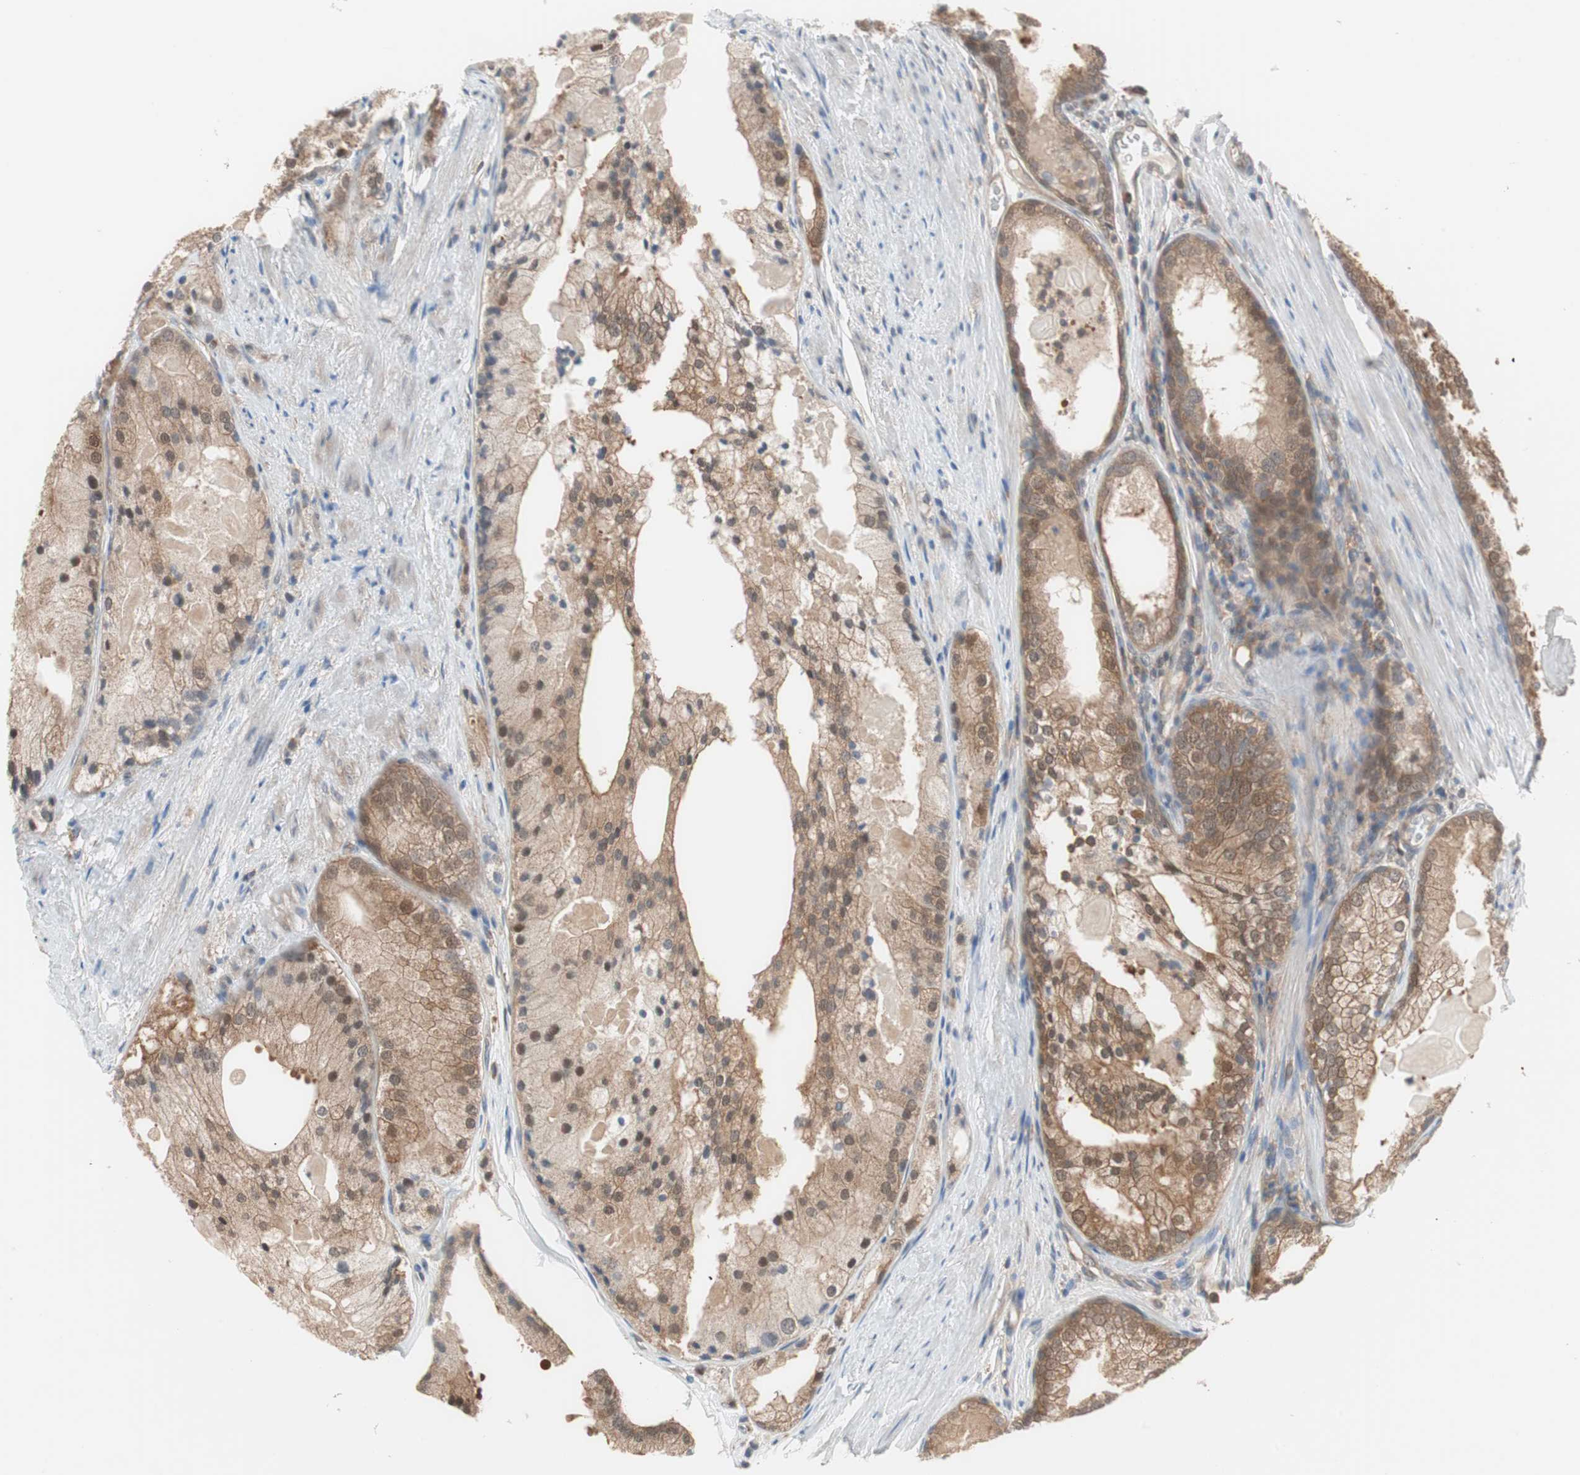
{"staining": {"intensity": "moderate", "quantity": ">75%", "location": "cytoplasmic/membranous"}, "tissue": "prostate cancer", "cell_type": "Tumor cells", "image_type": "cancer", "snomed": [{"axis": "morphology", "description": "Adenocarcinoma, Low grade"}, {"axis": "topography", "description": "Prostate"}], "caption": "Immunohistochemical staining of prostate cancer (adenocarcinoma (low-grade)) exhibits moderate cytoplasmic/membranous protein positivity in about >75% of tumor cells. (IHC, brightfield microscopy, high magnification).", "gene": "GALT", "patient": {"sex": "male", "age": 69}}